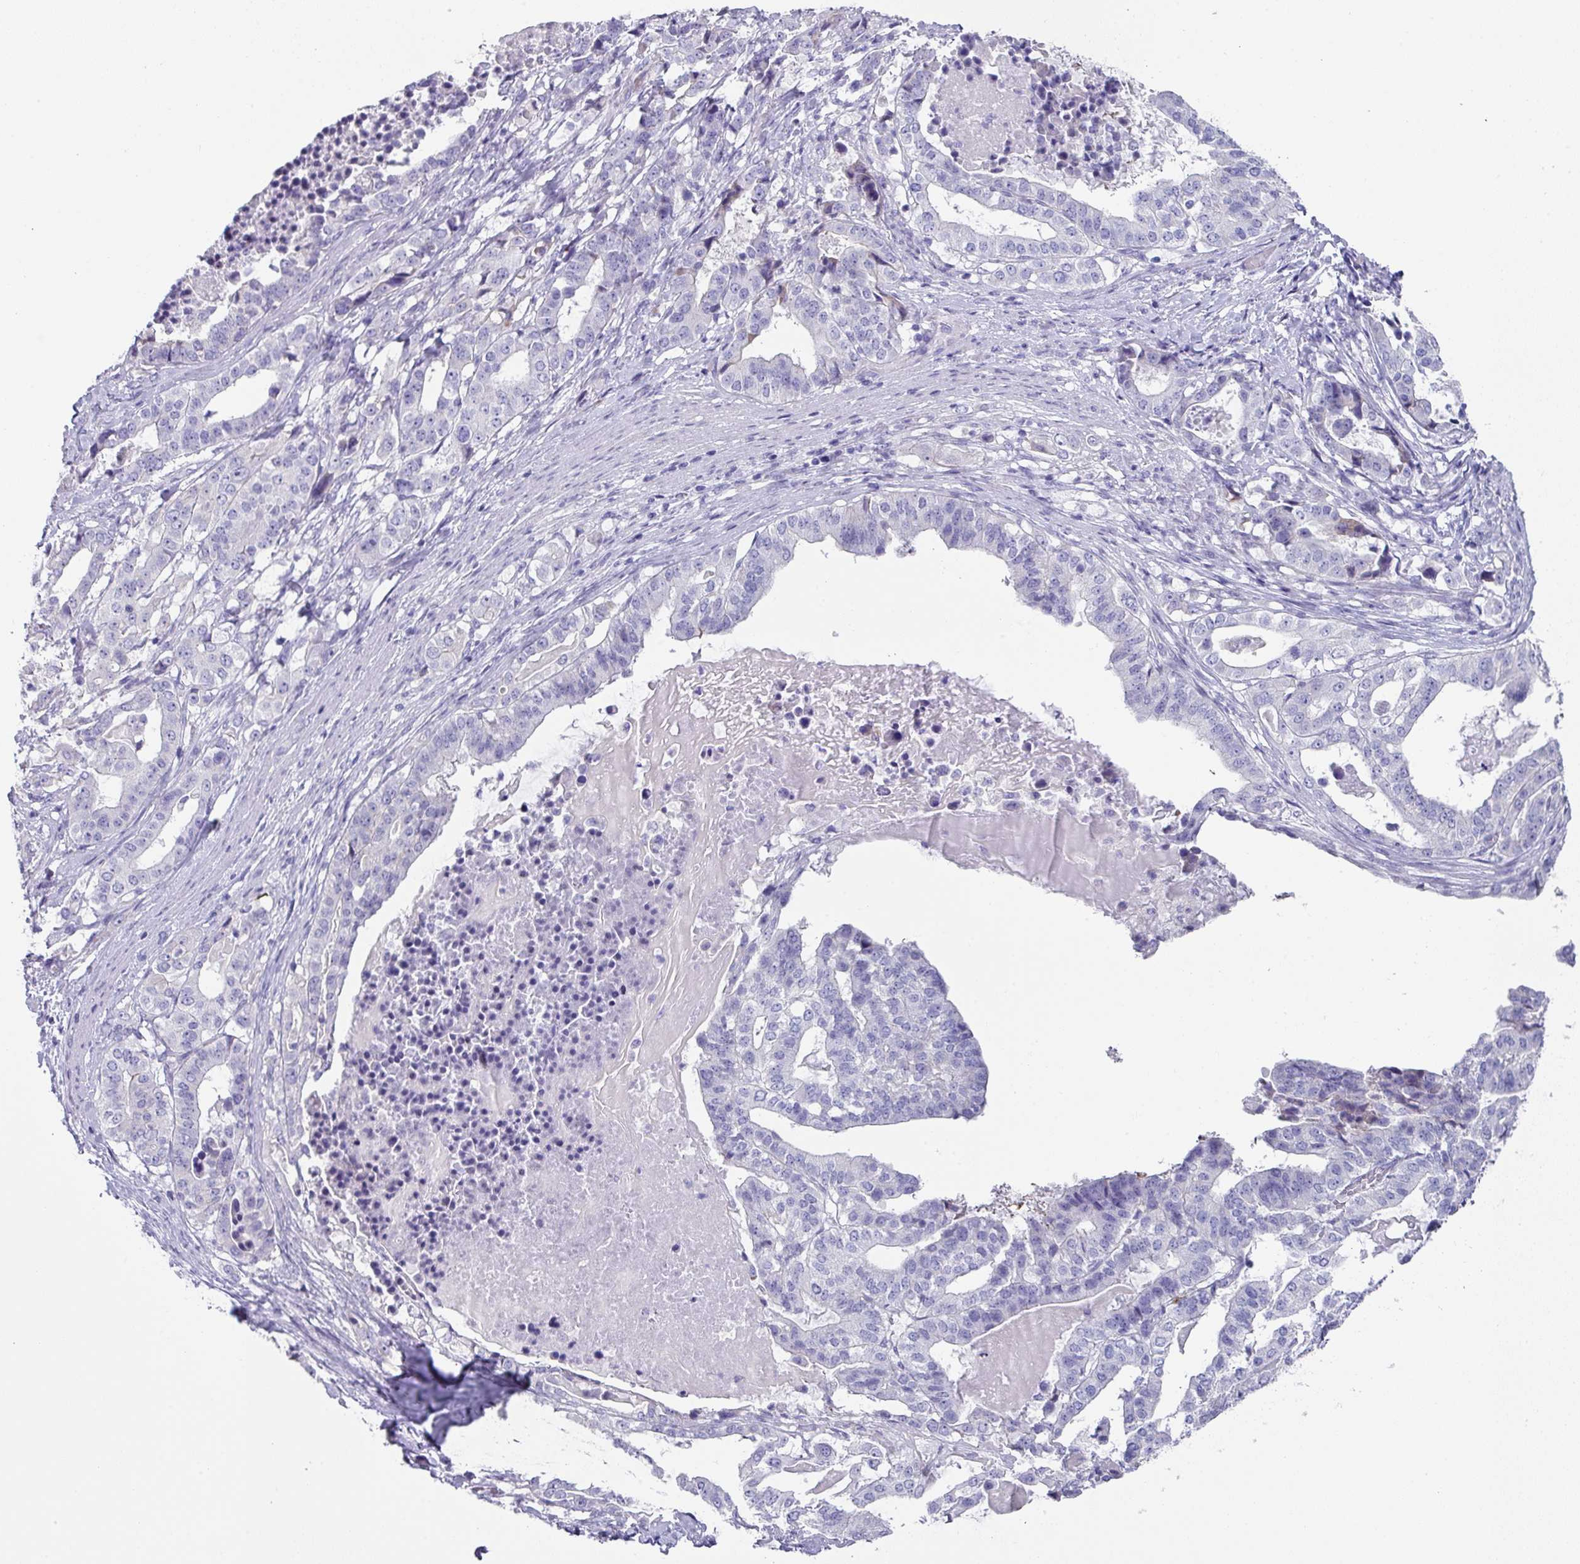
{"staining": {"intensity": "negative", "quantity": "none", "location": "none"}, "tissue": "stomach cancer", "cell_type": "Tumor cells", "image_type": "cancer", "snomed": [{"axis": "morphology", "description": "Adenocarcinoma, NOS"}, {"axis": "topography", "description": "Stomach"}], "caption": "Tumor cells show no significant expression in adenocarcinoma (stomach).", "gene": "PEX10", "patient": {"sex": "male", "age": 48}}